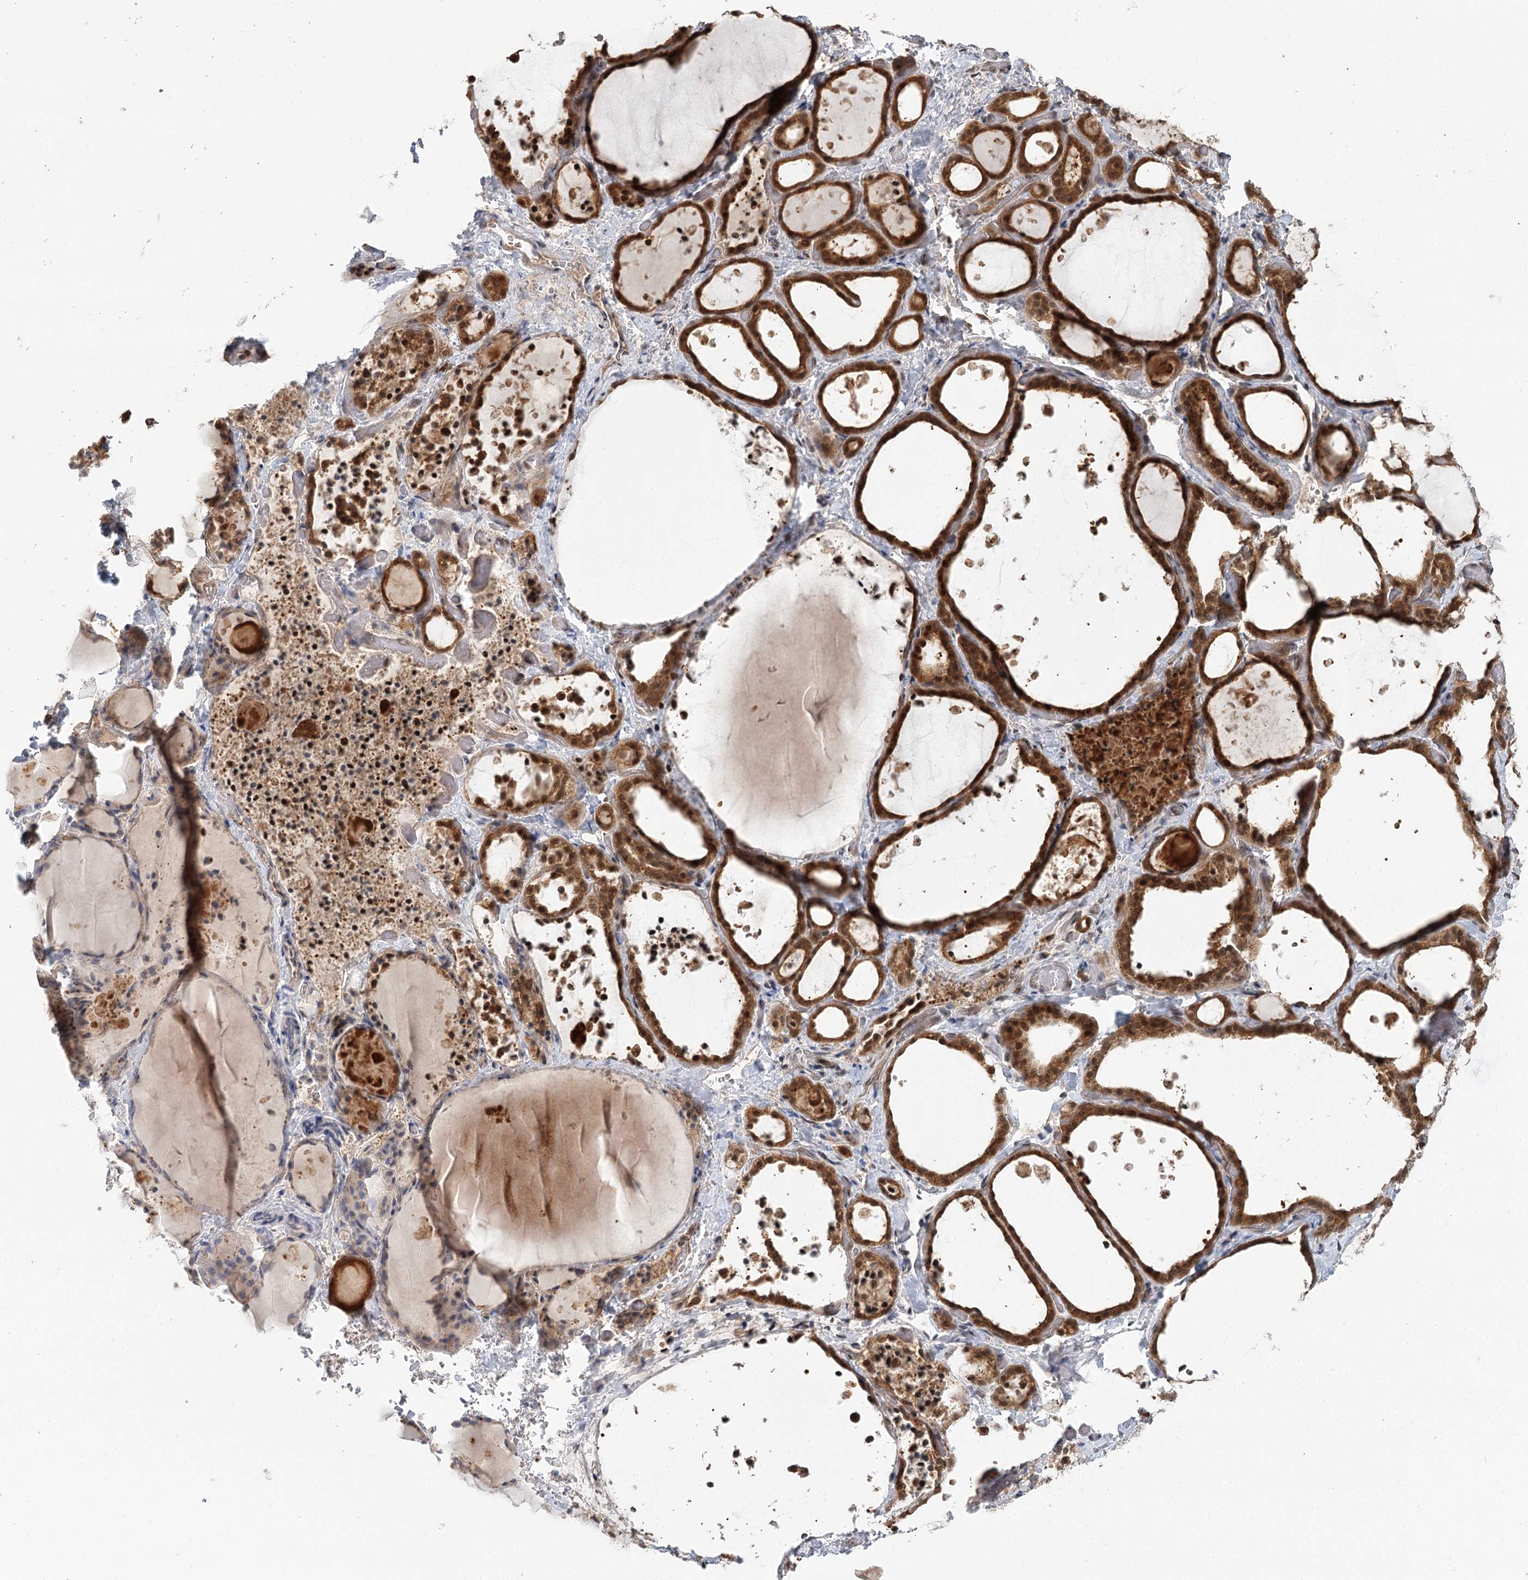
{"staining": {"intensity": "strong", "quantity": ">75%", "location": "cytoplasmic/membranous,nuclear"}, "tissue": "thyroid gland", "cell_type": "Glandular cells", "image_type": "normal", "snomed": [{"axis": "morphology", "description": "Normal tissue, NOS"}, {"axis": "topography", "description": "Thyroid gland"}], "caption": "This histopathology image shows normal thyroid gland stained with immunohistochemistry to label a protein in brown. The cytoplasmic/membranous,nuclear of glandular cells show strong positivity for the protein. Nuclei are counter-stained blue.", "gene": "N6AMT1", "patient": {"sex": "female", "age": 44}}